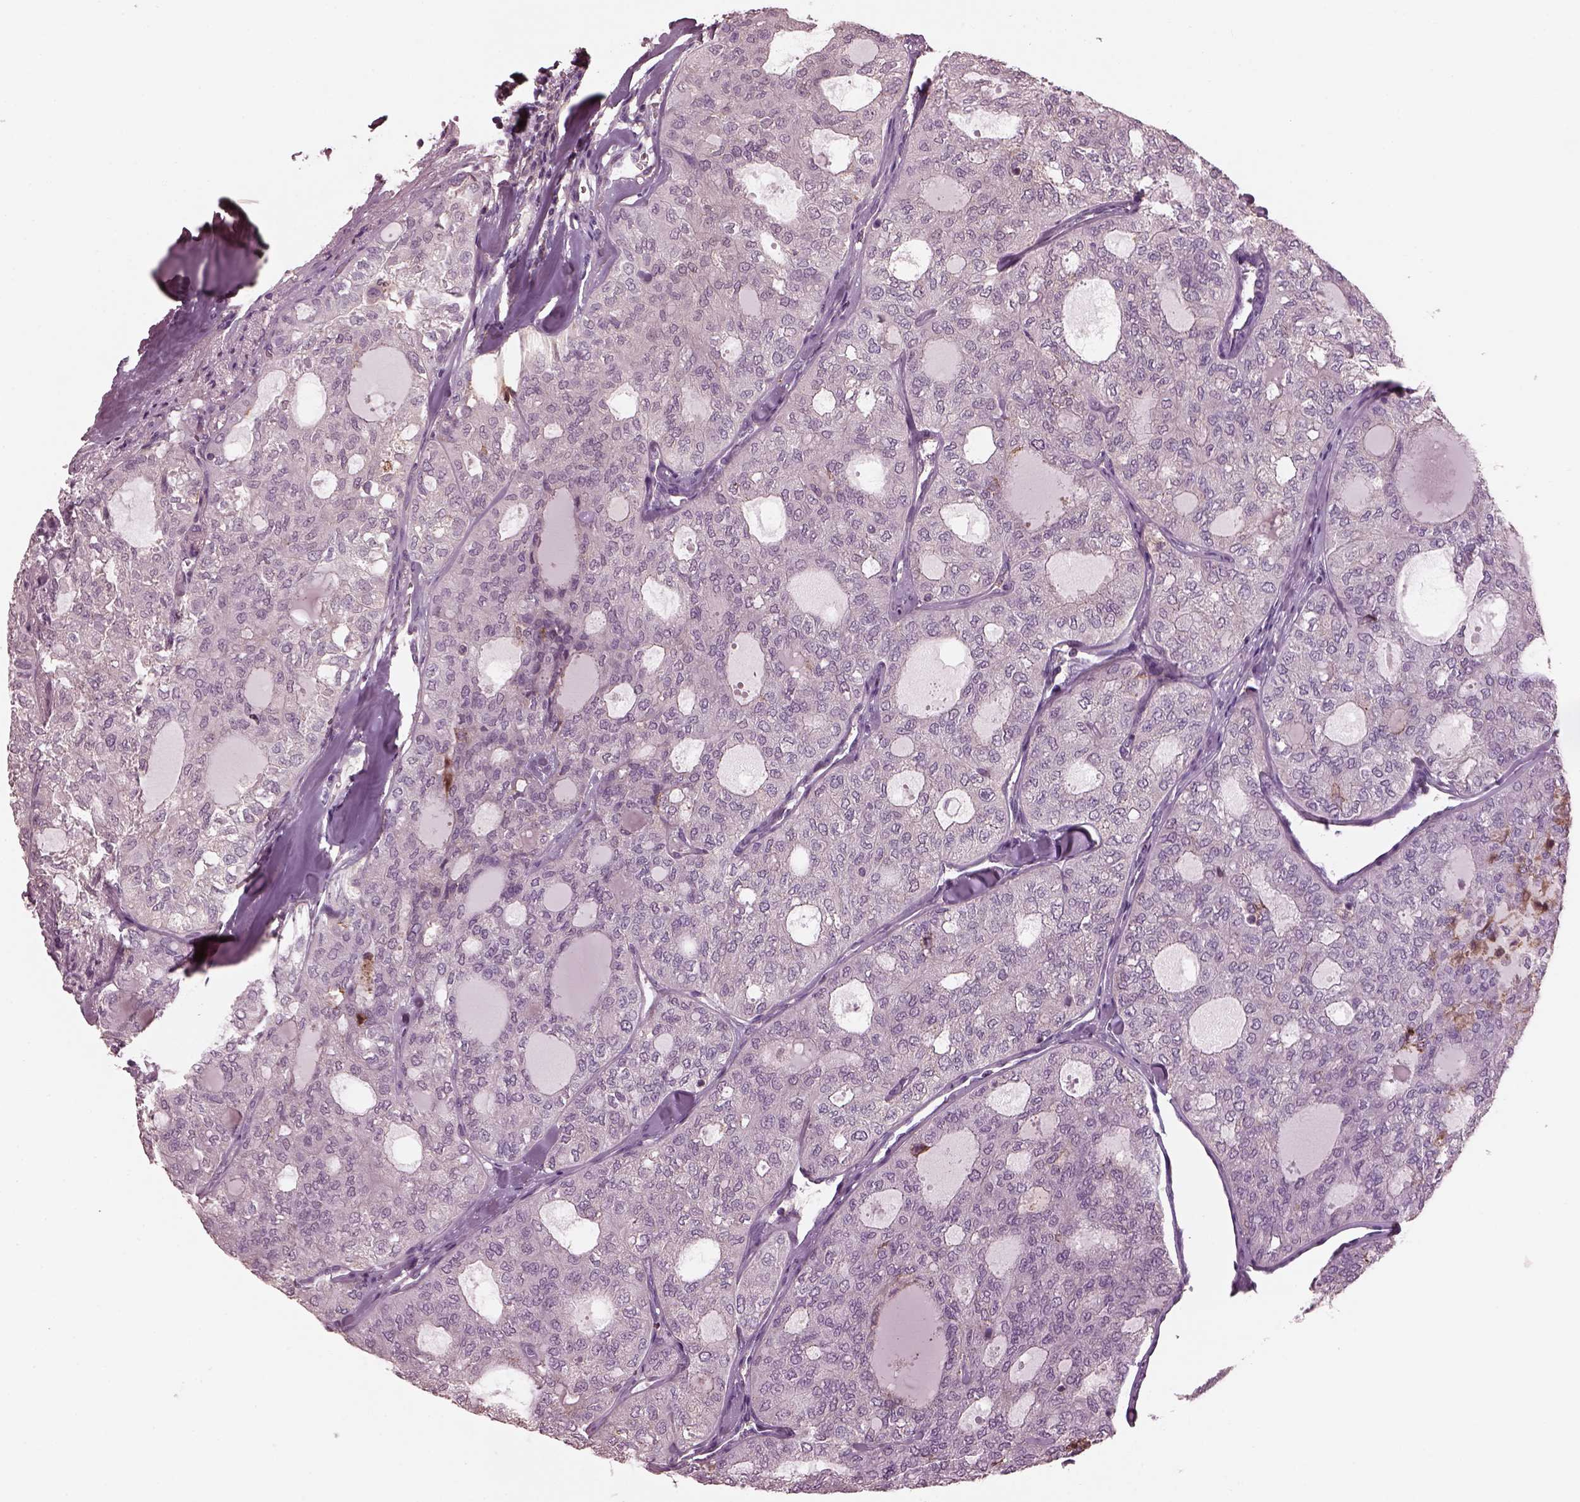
{"staining": {"intensity": "negative", "quantity": "none", "location": "none"}, "tissue": "thyroid cancer", "cell_type": "Tumor cells", "image_type": "cancer", "snomed": [{"axis": "morphology", "description": "Follicular adenoma carcinoma, NOS"}, {"axis": "topography", "description": "Thyroid gland"}], "caption": "Immunohistochemical staining of human thyroid cancer exhibits no significant positivity in tumor cells.", "gene": "SRI", "patient": {"sex": "male", "age": 75}}